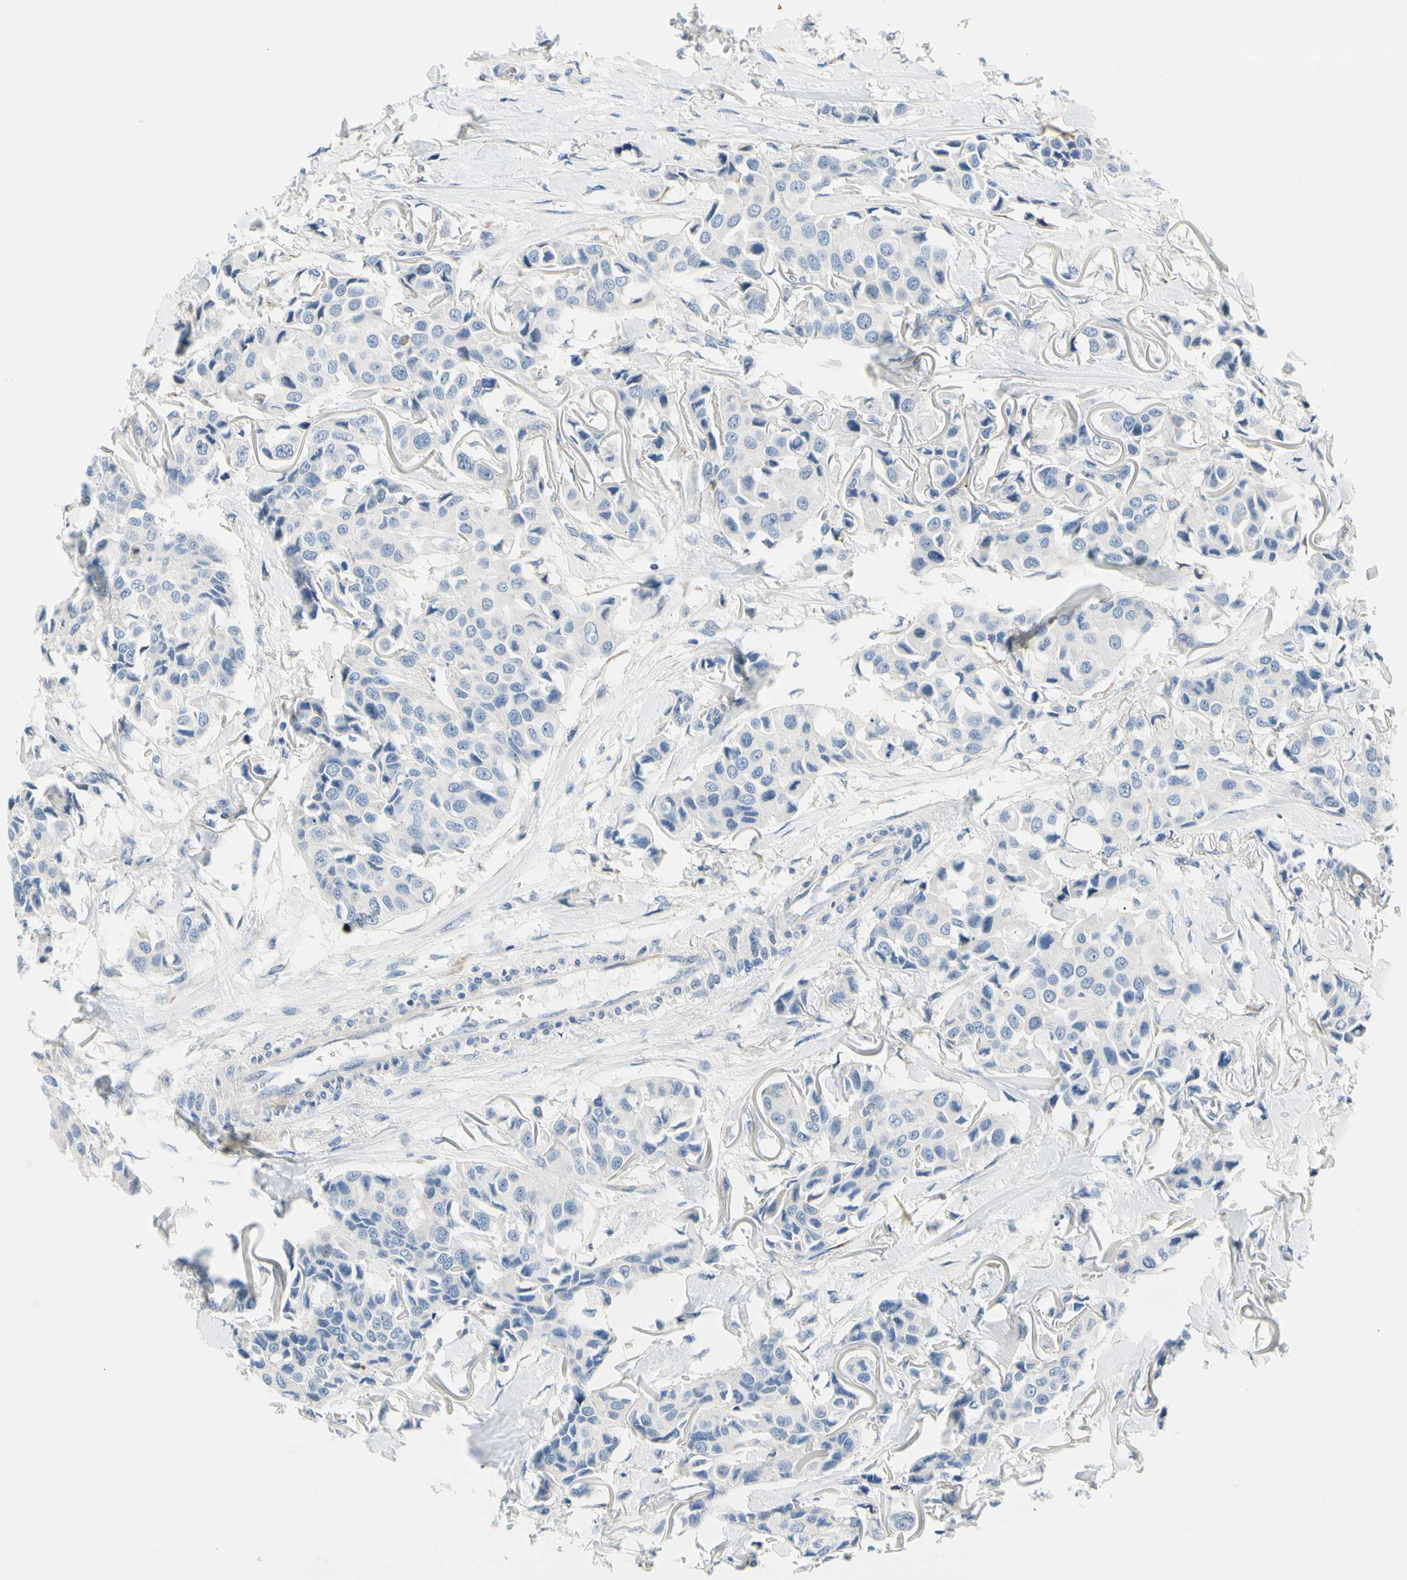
{"staining": {"intensity": "negative", "quantity": "none", "location": "none"}, "tissue": "breast cancer", "cell_type": "Tumor cells", "image_type": "cancer", "snomed": [{"axis": "morphology", "description": "Duct carcinoma"}, {"axis": "topography", "description": "Breast"}], "caption": "Protein analysis of breast cancer displays no significant staining in tumor cells.", "gene": "STXBP1", "patient": {"sex": "female", "age": 80}}